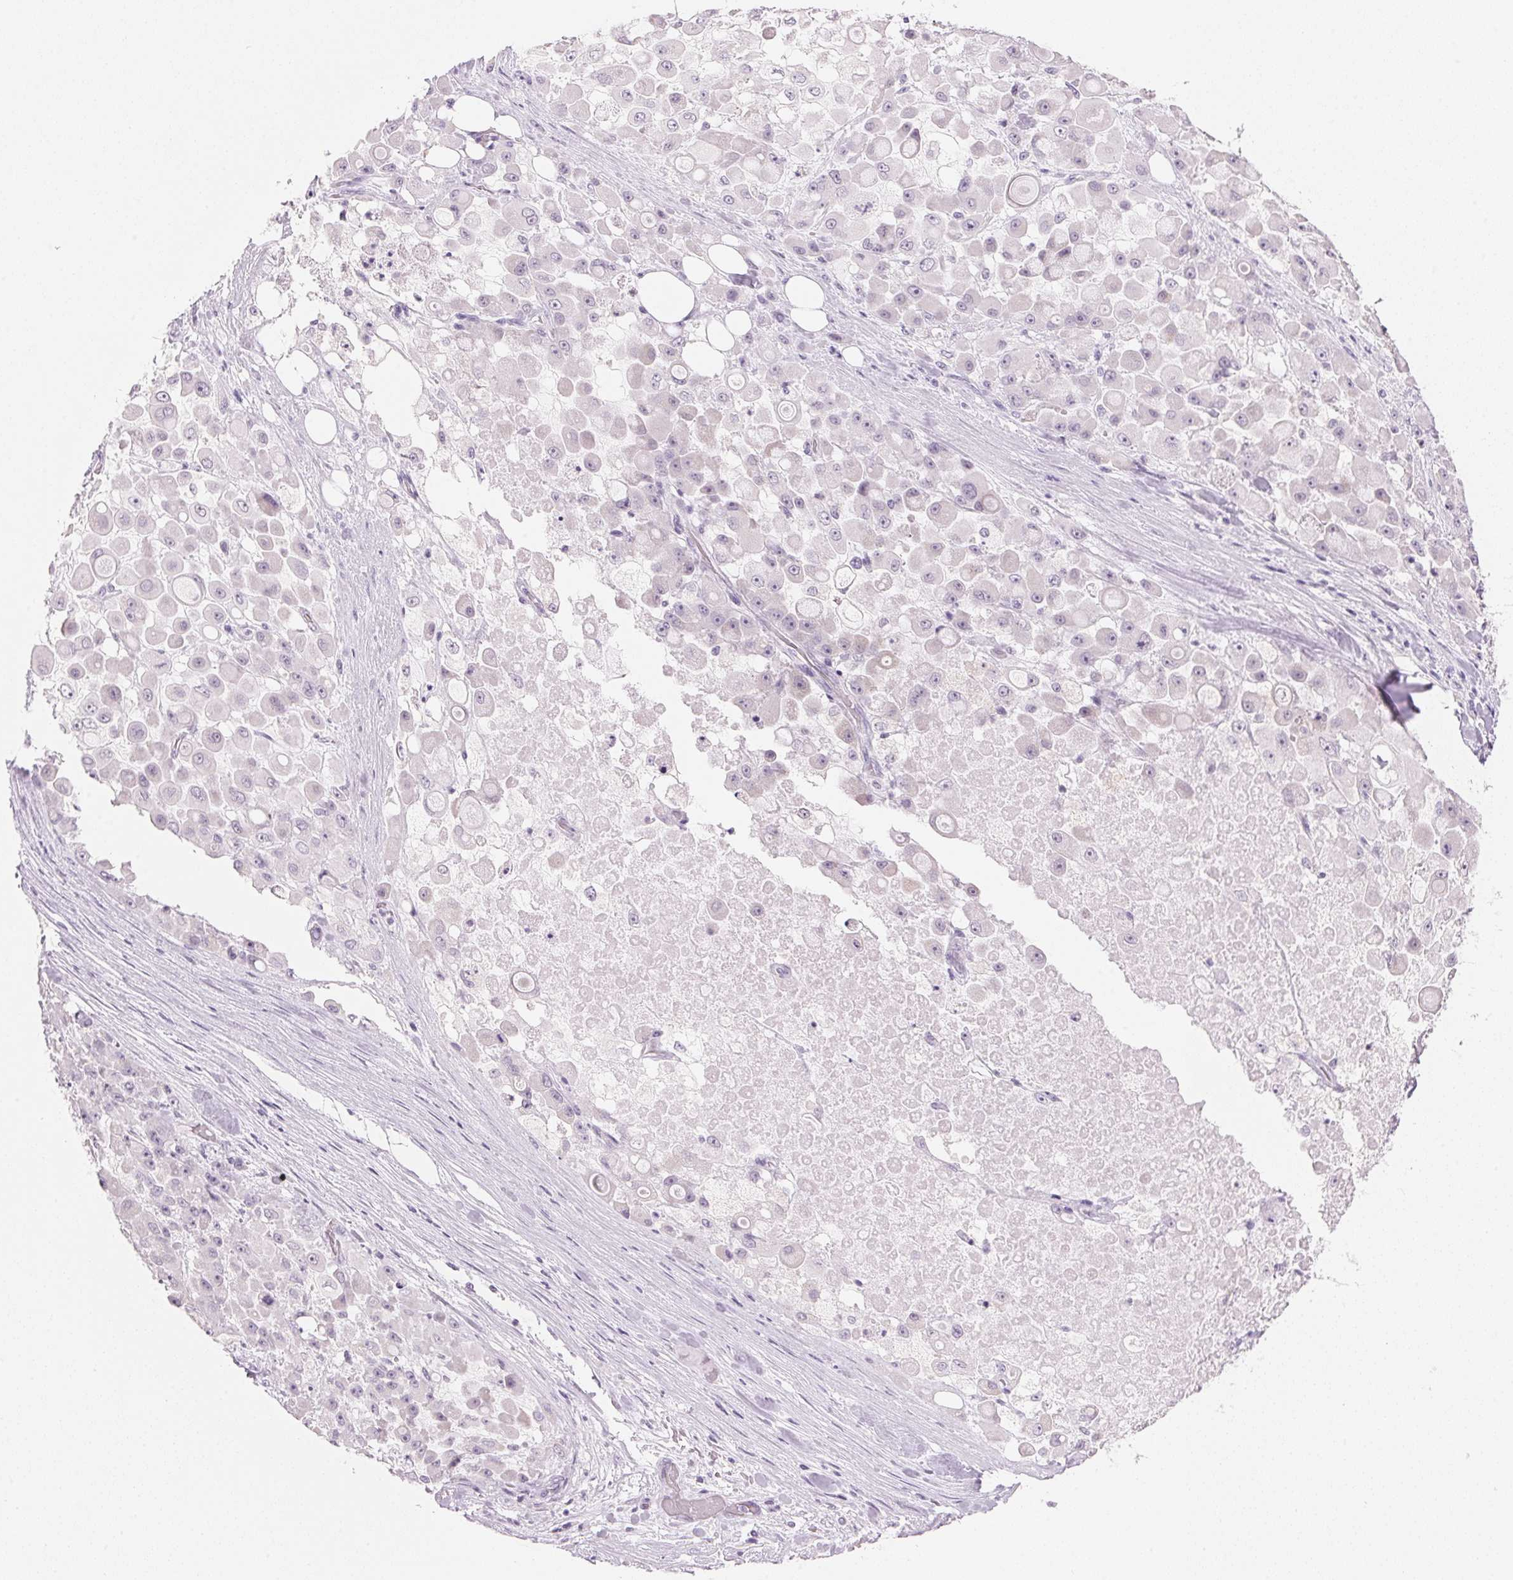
{"staining": {"intensity": "negative", "quantity": "none", "location": "none"}, "tissue": "stomach cancer", "cell_type": "Tumor cells", "image_type": "cancer", "snomed": [{"axis": "morphology", "description": "Adenocarcinoma, NOS"}, {"axis": "topography", "description": "Stomach"}], "caption": "Tumor cells show no significant protein positivity in stomach cancer (adenocarcinoma).", "gene": "CYP11B1", "patient": {"sex": "female", "age": 76}}